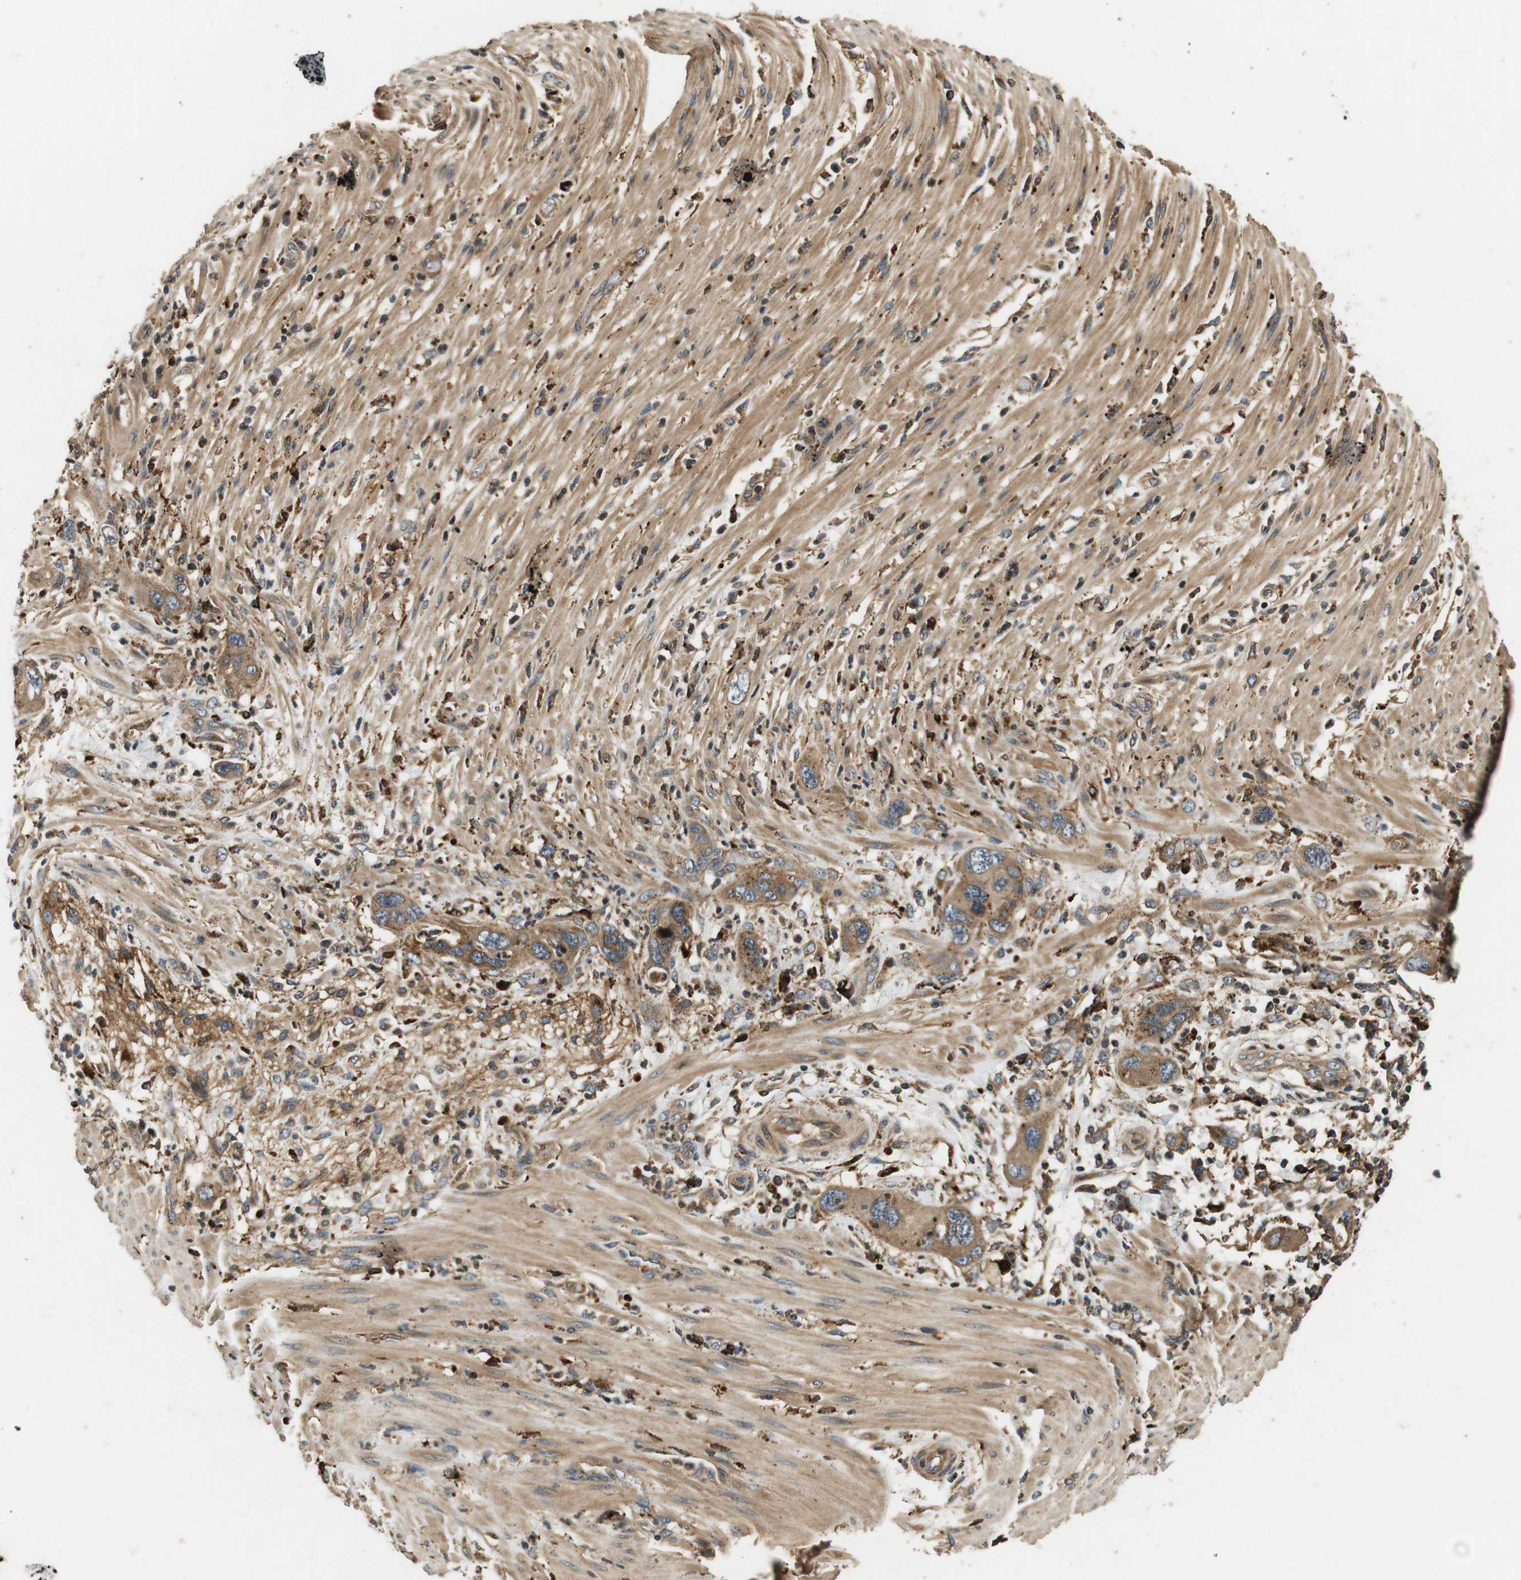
{"staining": {"intensity": "moderate", "quantity": ">75%", "location": "cytoplasmic/membranous"}, "tissue": "pancreatic cancer", "cell_type": "Tumor cells", "image_type": "cancer", "snomed": [{"axis": "morphology", "description": "Adenocarcinoma, NOS"}, {"axis": "topography", "description": "Pancreas"}], "caption": "Human pancreatic adenocarcinoma stained with a protein marker exhibits moderate staining in tumor cells.", "gene": "TXNRD1", "patient": {"sex": "female", "age": 71}}